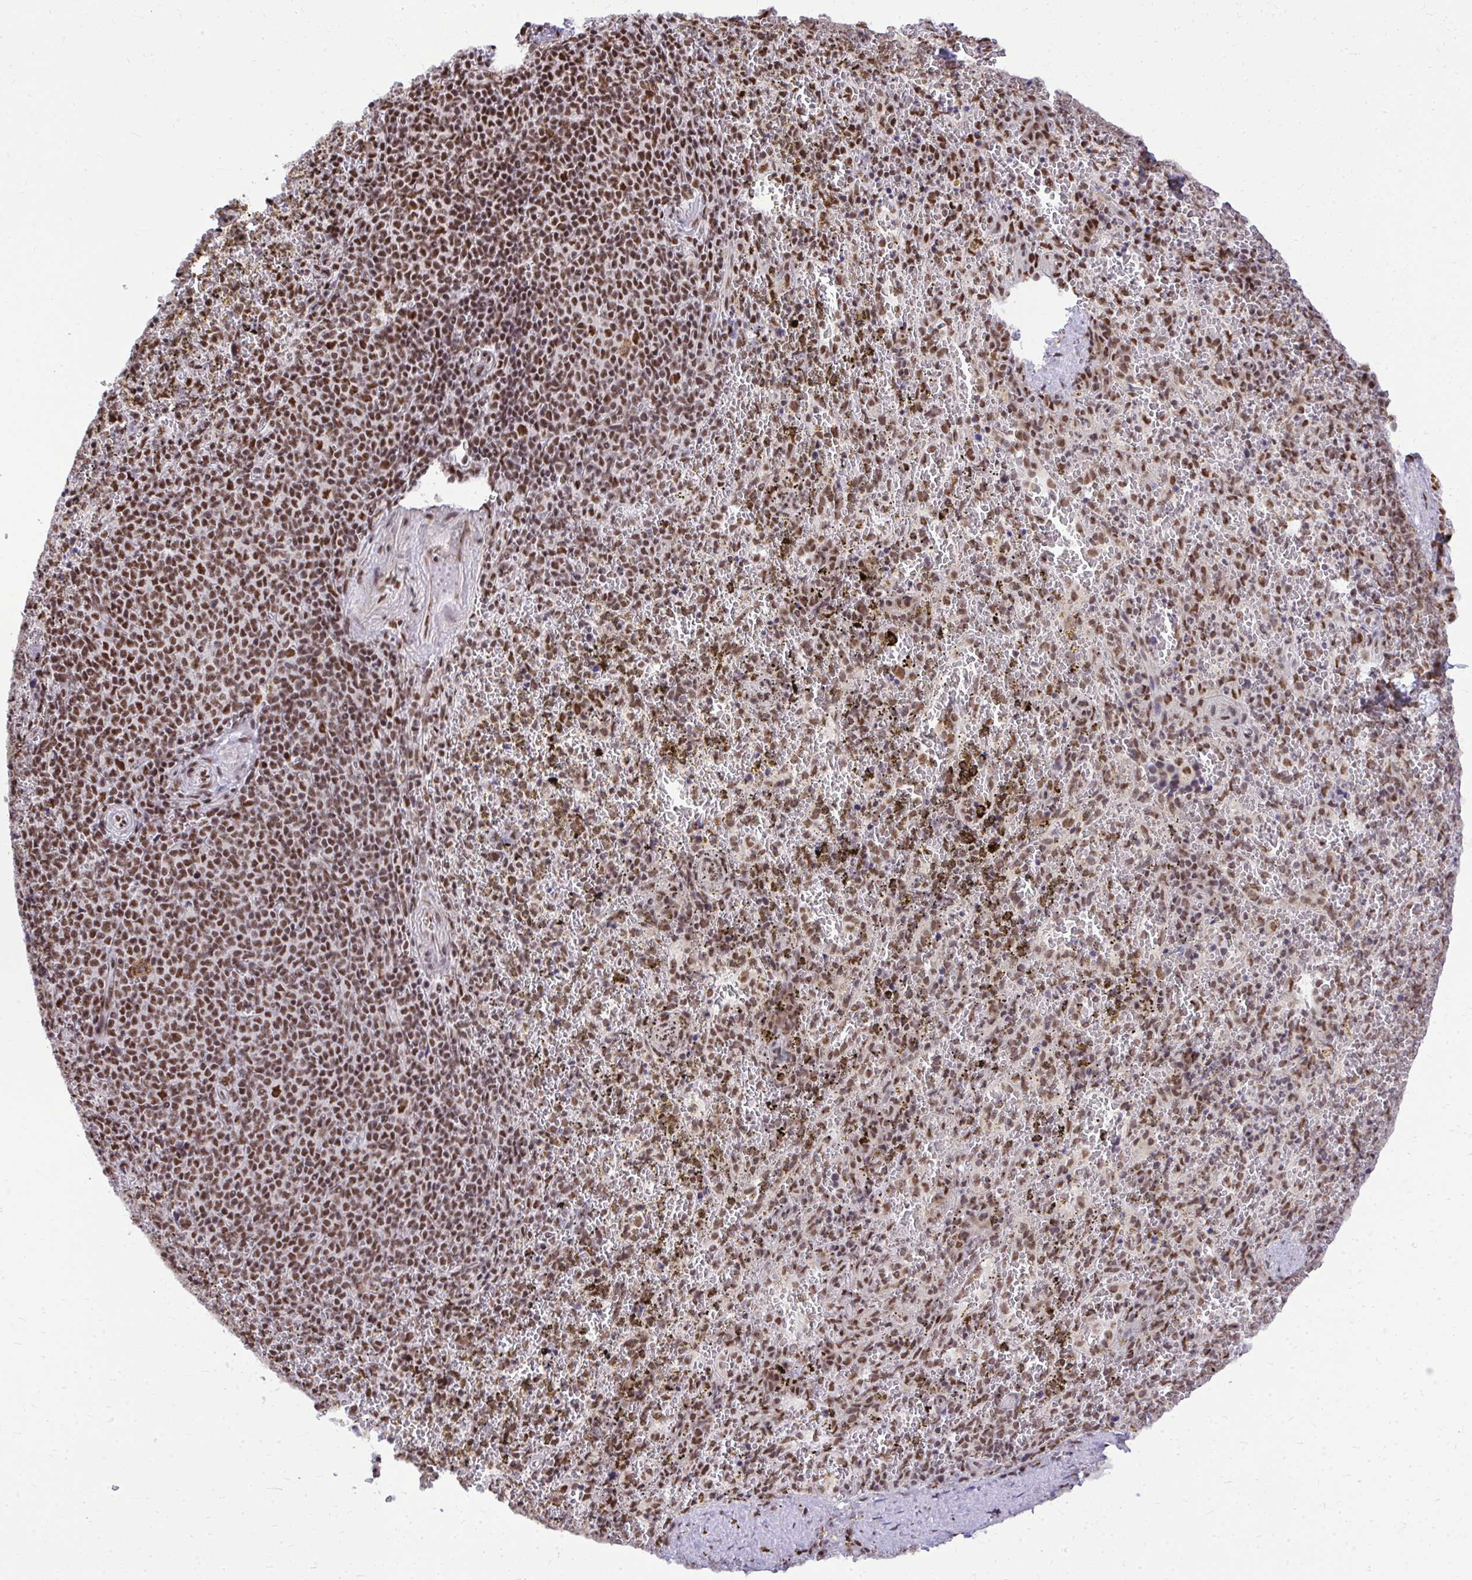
{"staining": {"intensity": "moderate", "quantity": ">75%", "location": "nuclear"}, "tissue": "spleen", "cell_type": "Cells in red pulp", "image_type": "normal", "snomed": [{"axis": "morphology", "description": "Normal tissue, NOS"}, {"axis": "topography", "description": "Spleen"}], "caption": "Approximately >75% of cells in red pulp in benign human spleen demonstrate moderate nuclear protein expression as visualized by brown immunohistochemical staining.", "gene": "PRPF19", "patient": {"sex": "female", "age": 50}}